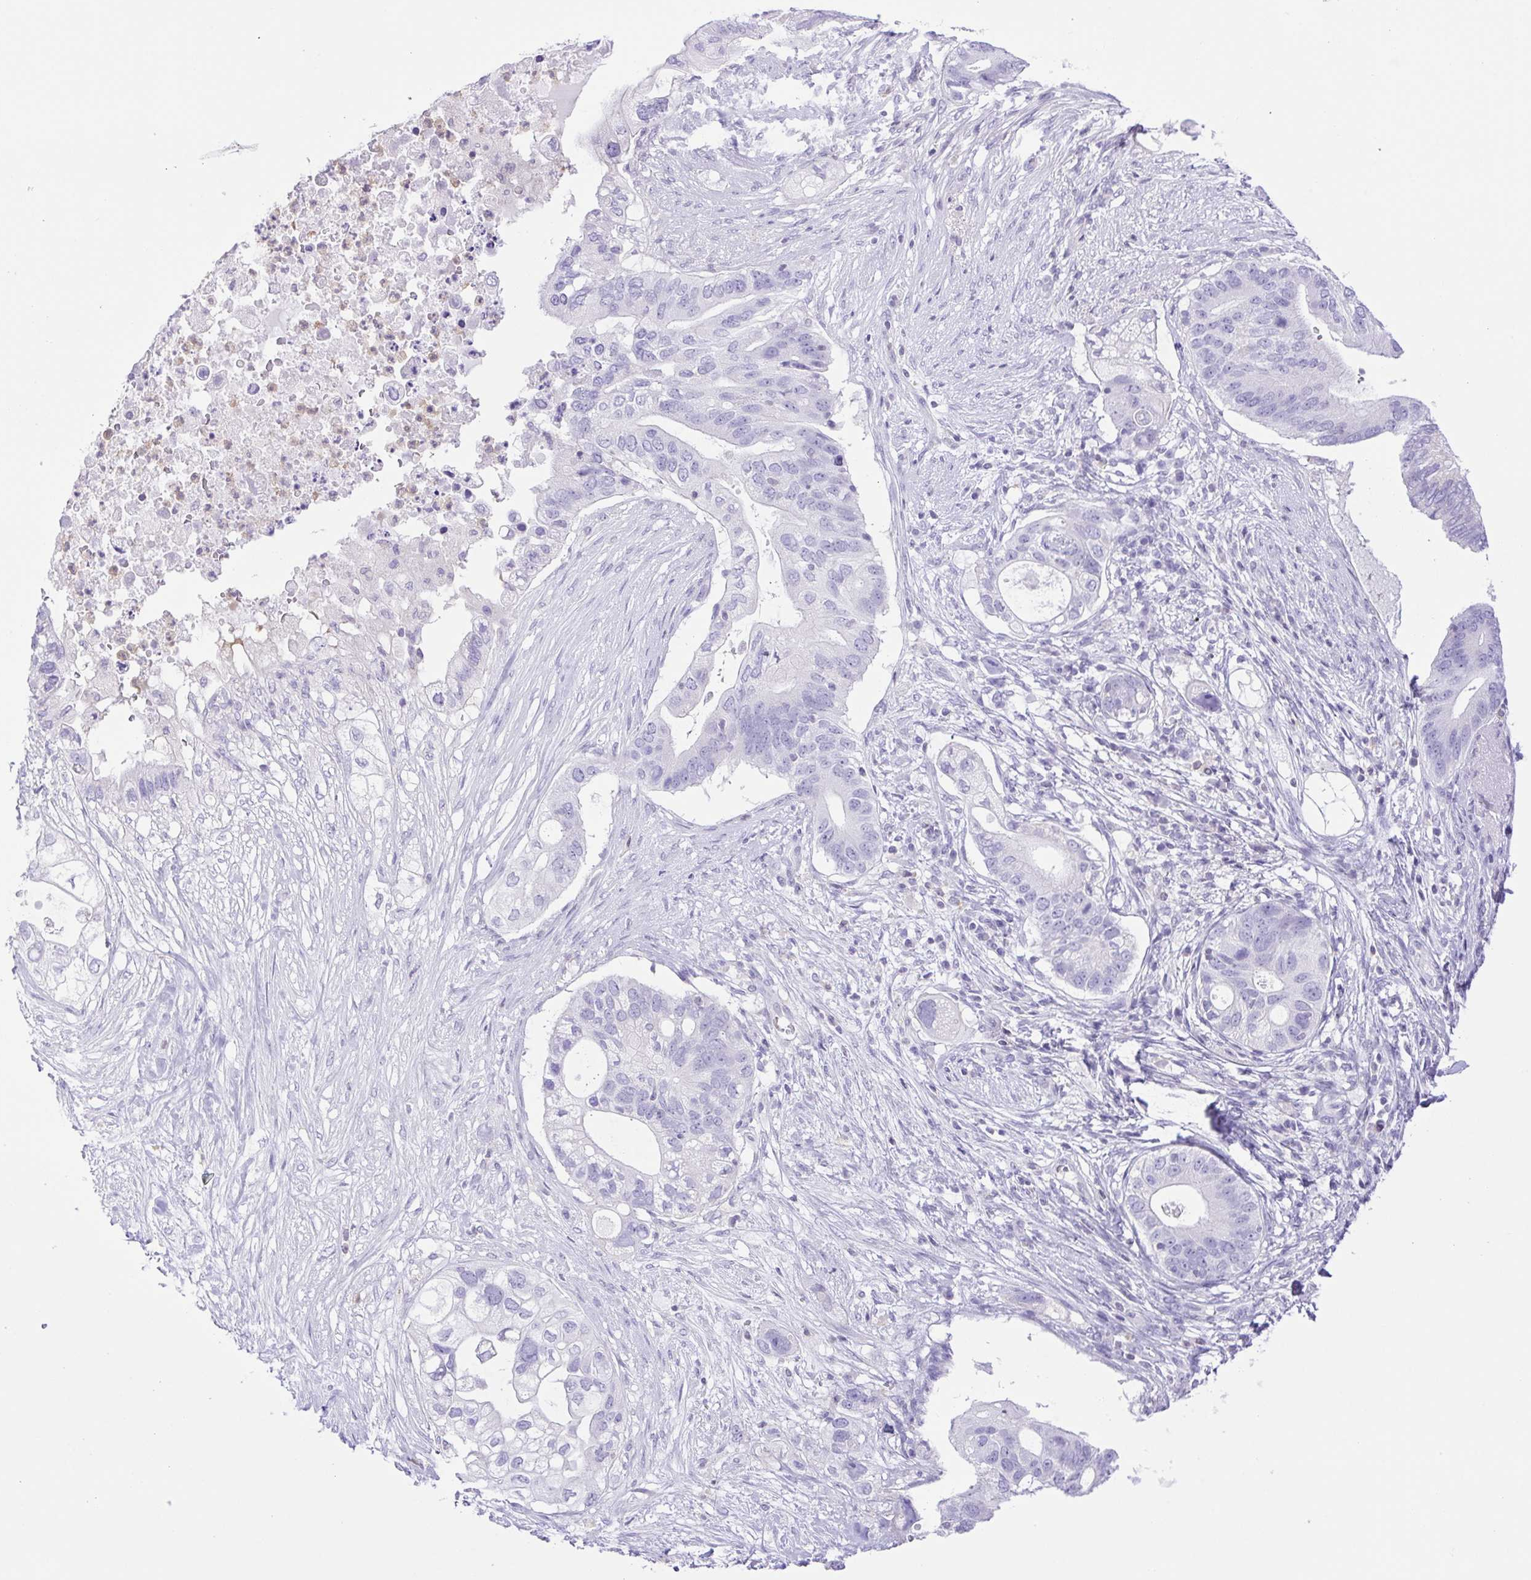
{"staining": {"intensity": "negative", "quantity": "none", "location": "none"}, "tissue": "pancreatic cancer", "cell_type": "Tumor cells", "image_type": "cancer", "snomed": [{"axis": "morphology", "description": "Adenocarcinoma, NOS"}, {"axis": "topography", "description": "Pancreas"}], "caption": "A histopathology image of adenocarcinoma (pancreatic) stained for a protein reveals no brown staining in tumor cells.", "gene": "SYNPR", "patient": {"sex": "female", "age": 72}}